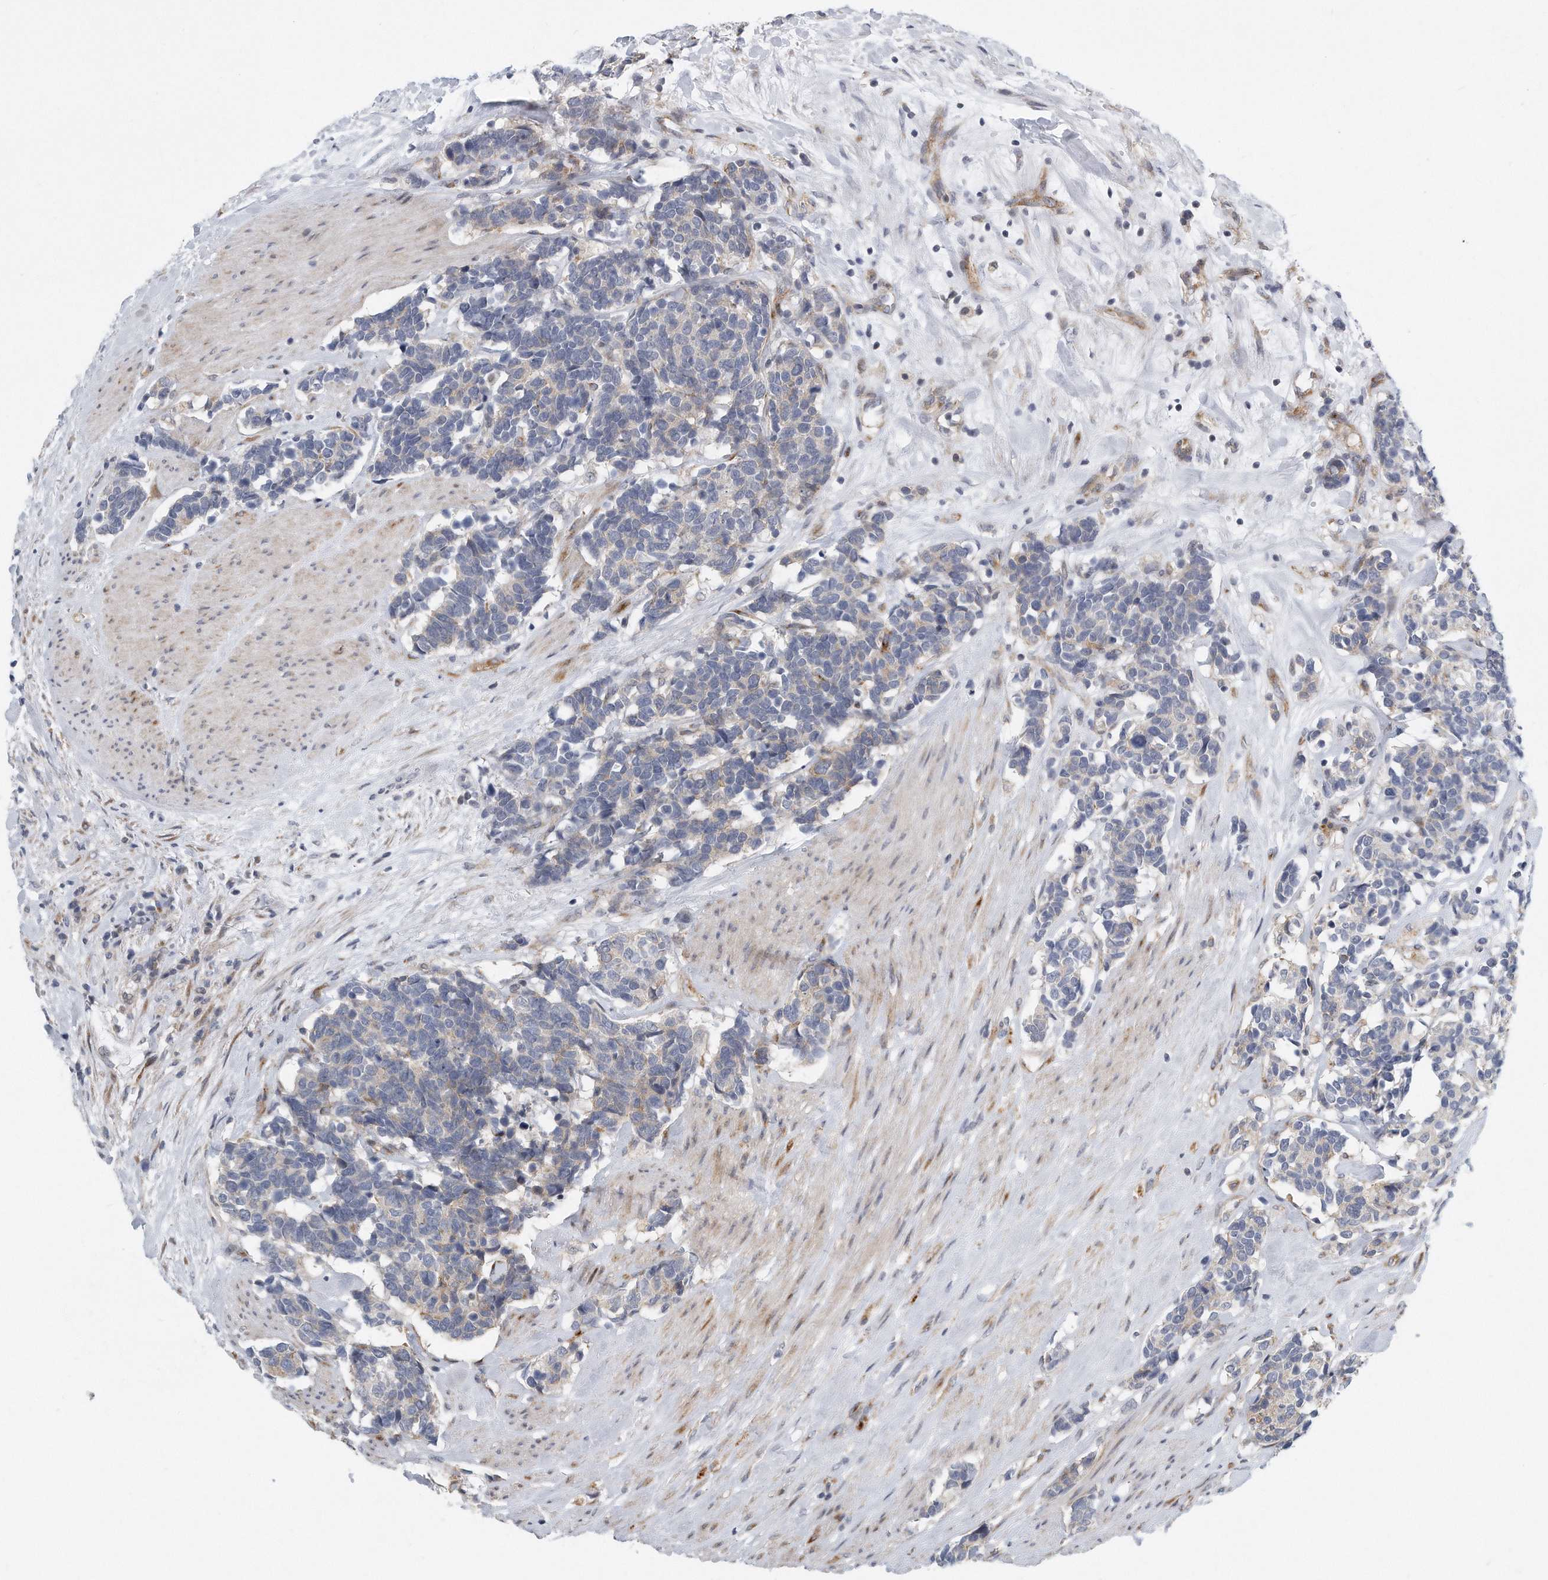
{"staining": {"intensity": "negative", "quantity": "none", "location": "none"}, "tissue": "carcinoid", "cell_type": "Tumor cells", "image_type": "cancer", "snomed": [{"axis": "morphology", "description": "Carcinoma, NOS"}, {"axis": "morphology", "description": "Carcinoid, malignant, NOS"}, {"axis": "topography", "description": "Urinary bladder"}], "caption": "Image shows no significant protein staining in tumor cells of carcinoma.", "gene": "VLDLR", "patient": {"sex": "male", "age": 57}}